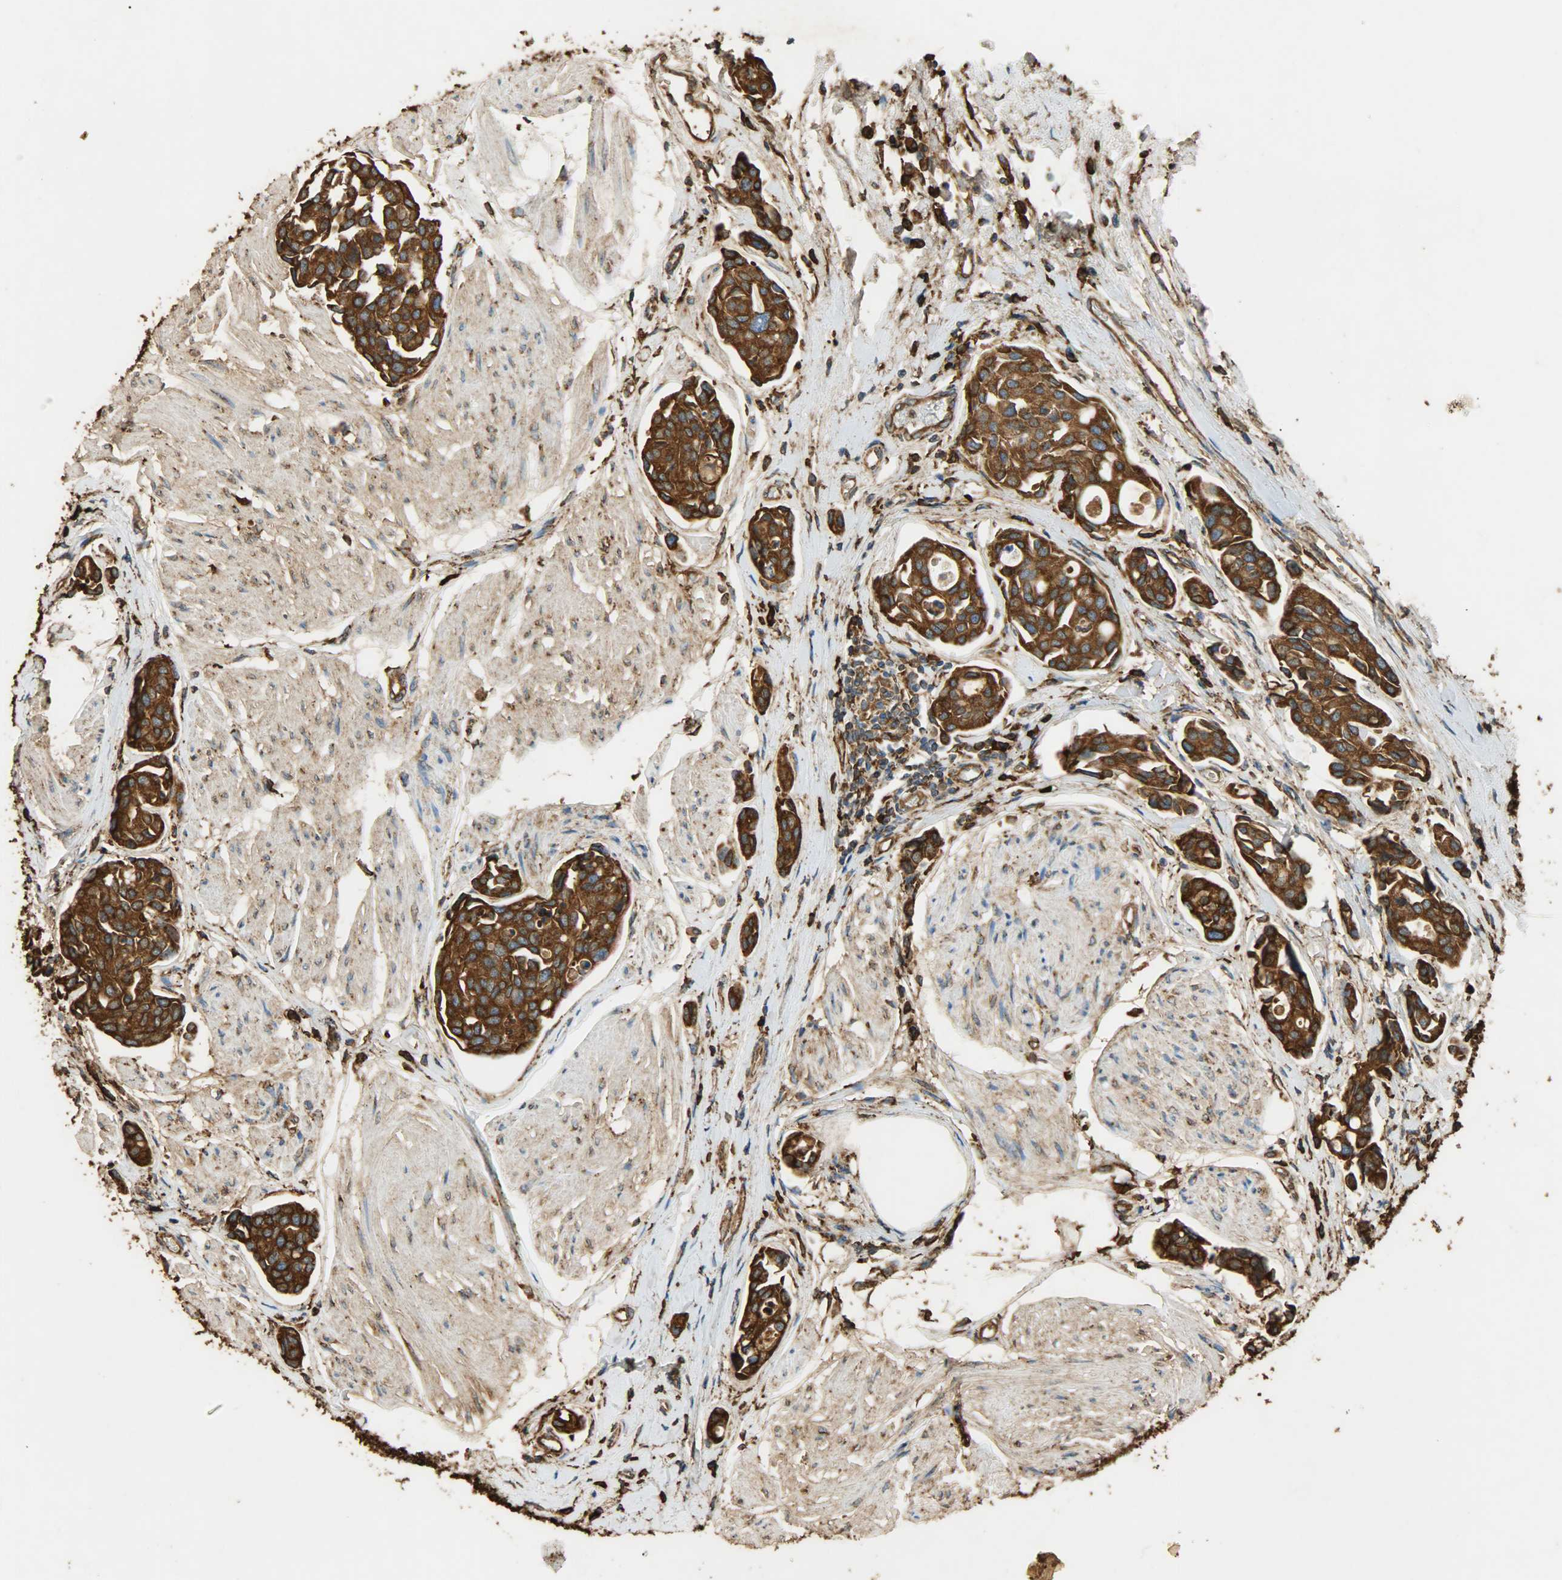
{"staining": {"intensity": "strong", "quantity": ">75%", "location": "cytoplasmic/membranous"}, "tissue": "urothelial cancer", "cell_type": "Tumor cells", "image_type": "cancer", "snomed": [{"axis": "morphology", "description": "Urothelial carcinoma, High grade"}, {"axis": "topography", "description": "Urinary bladder"}], "caption": "A brown stain labels strong cytoplasmic/membranous positivity of a protein in urothelial cancer tumor cells. The staining was performed using DAB (3,3'-diaminobenzidine), with brown indicating positive protein expression. Nuclei are stained blue with hematoxylin.", "gene": "HSP90B1", "patient": {"sex": "male", "age": 78}}